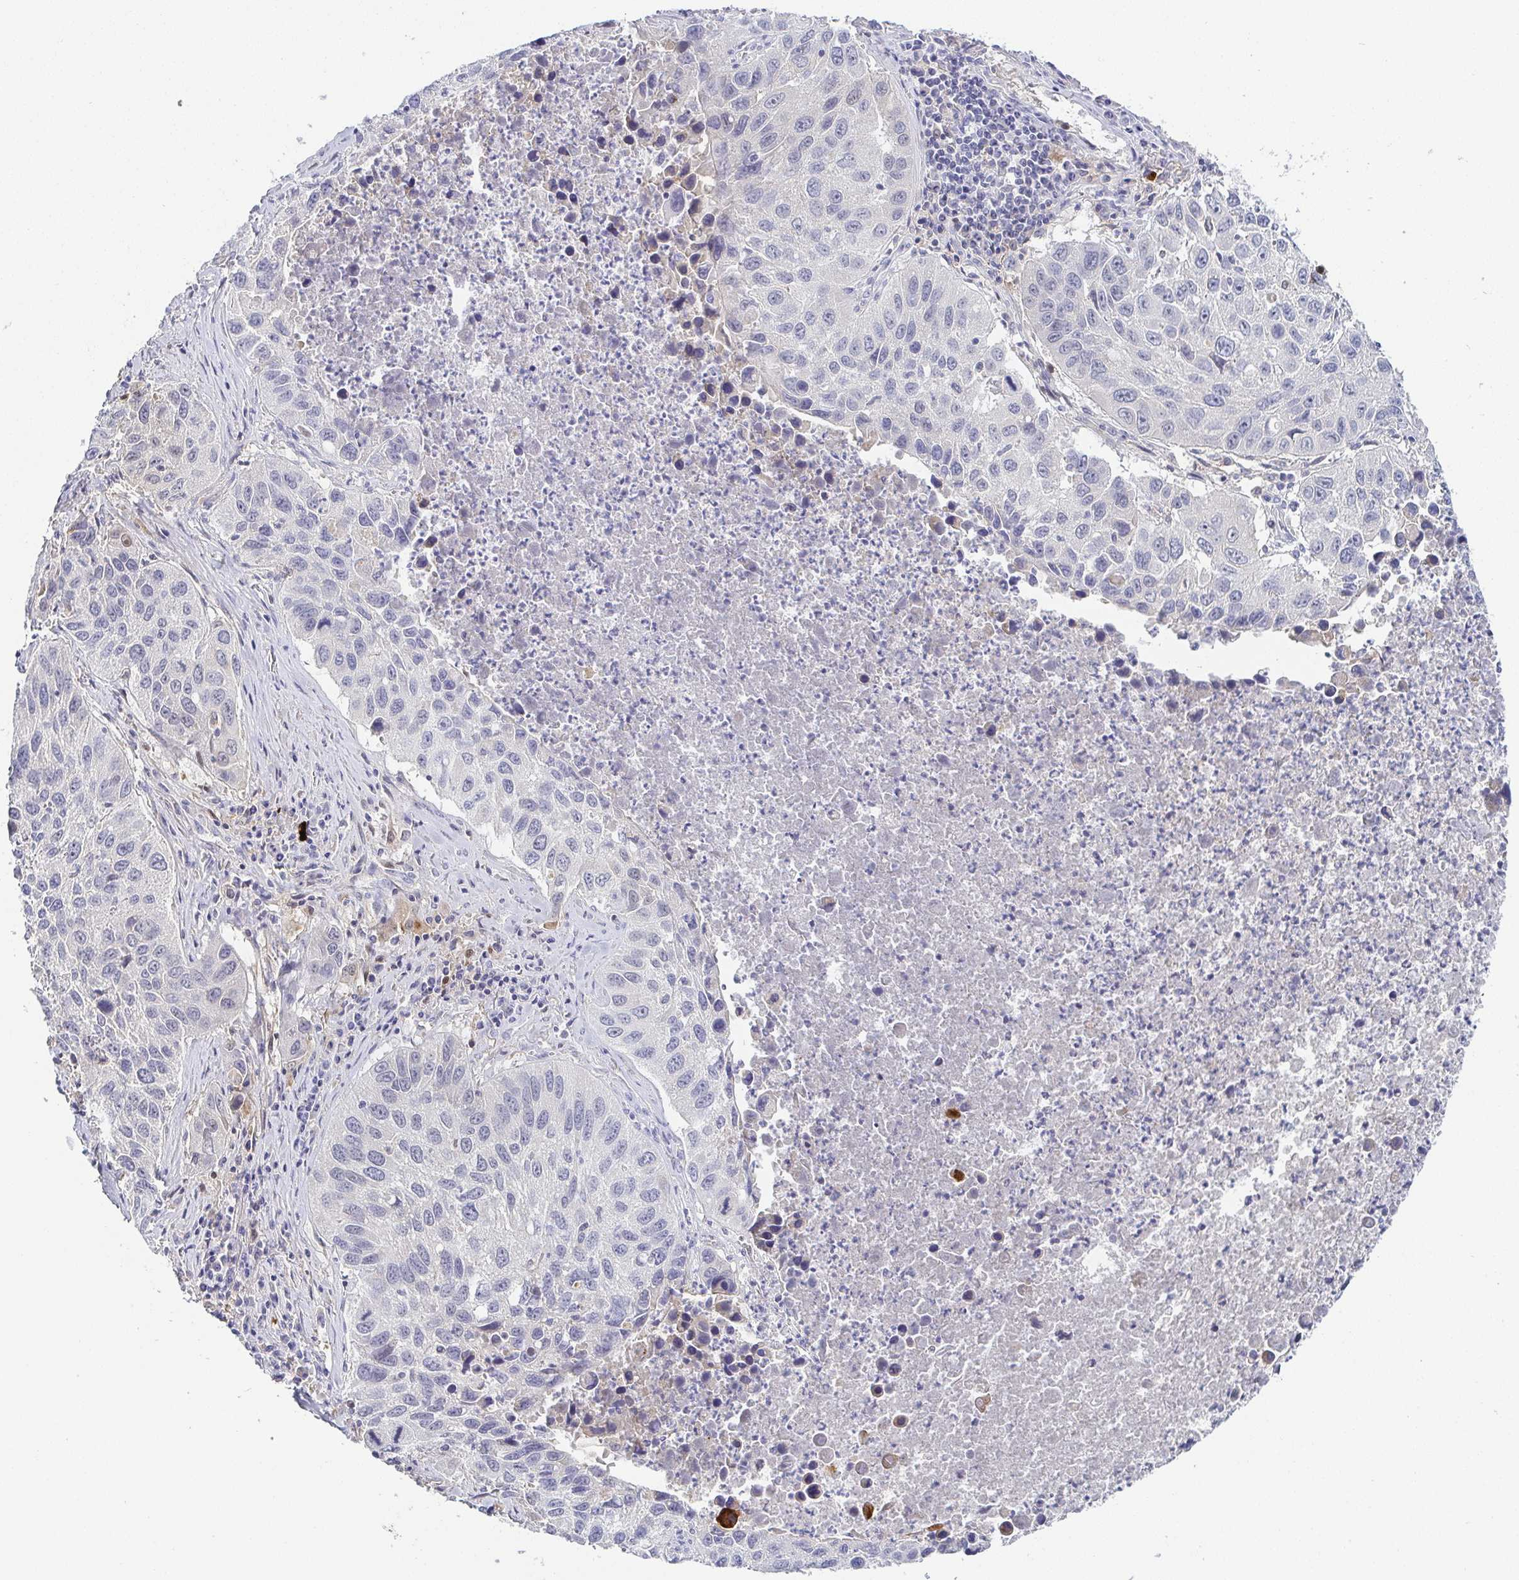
{"staining": {"intensity": "negative", "quantity": "none", "location": "none"}, "tissue": "lung cancer", "cell_type": "Tumor cells", "image_type": "cancer", "snomed": [{"axis": "morphology", "description": "Squamous cell carcinoma, NOS"}, {"axis": "topography", "description": "Lung"}], "caption": "Squamous cell carcinoma (lung) was stained to show a protein in brown. There is no significant expression in tumor cells. Brightfield microscopy of immunohistochemistry (IHC) stained with DAB (brown) and hematoxylin (blue), captured at high magnification.", "gene": "RNASE7", "patient": {"sex": "female", "age": 61}}